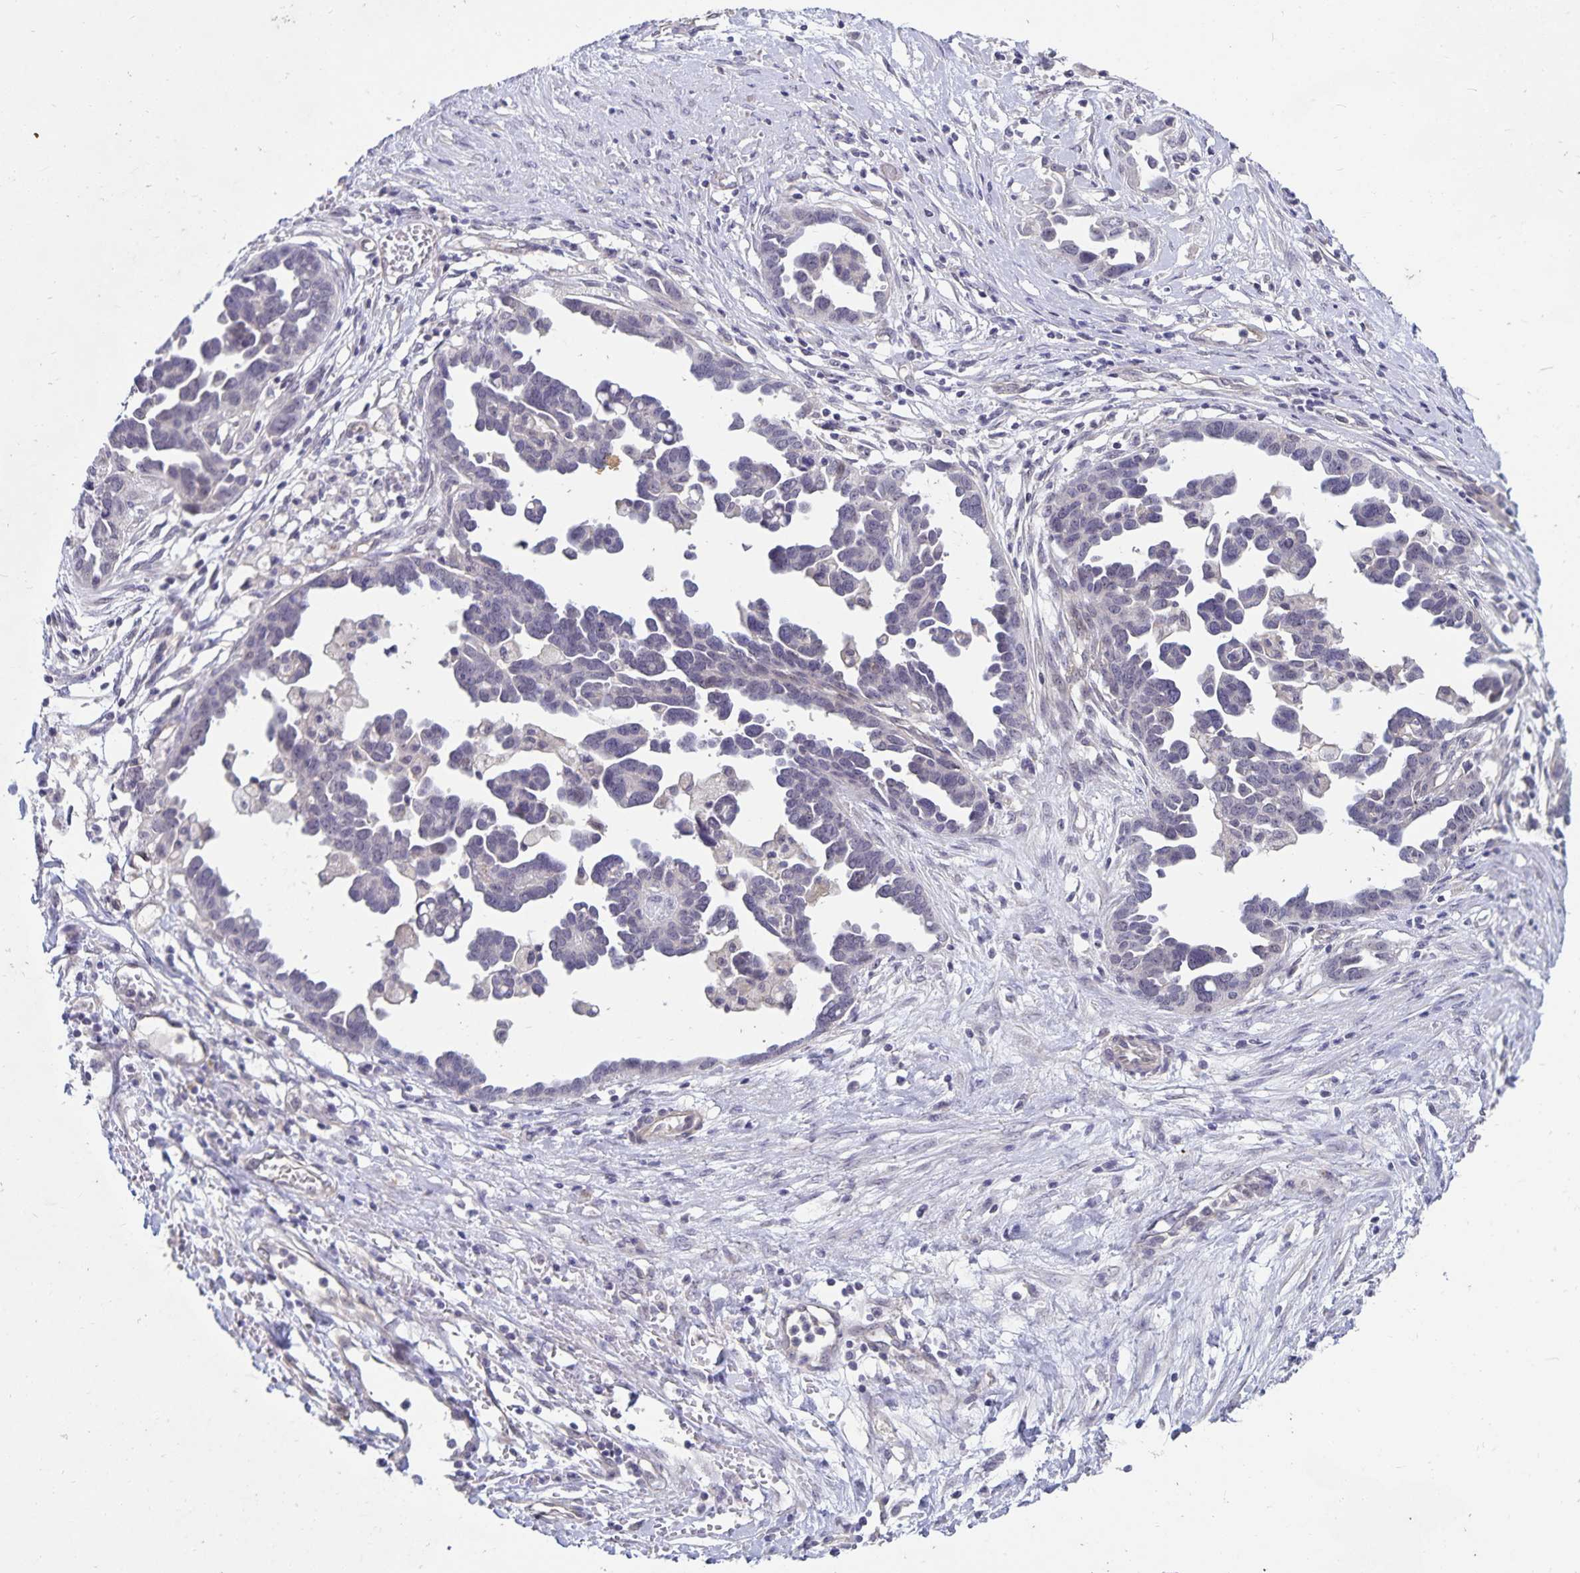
{"staining": {"intensity": "negative", "quantity": "none", "location": "none"}, "tissue": "ovarian cancer", "cell_type": "Tumor cells", "image_type": "cancer", "snomed": [{"axis": "morphology", "description": "Cystadenocarcinoma, serous, NOS"}, {"axis": "topography", "description": "Ovary"}], "caption": "Human ovarian serous cystadenocarcinoma stained for a protein using immunohistochemistry displays no staining in tumor cells.", "gene": "CDKN2B", "patient": {"sex": "female", "age": 54}}